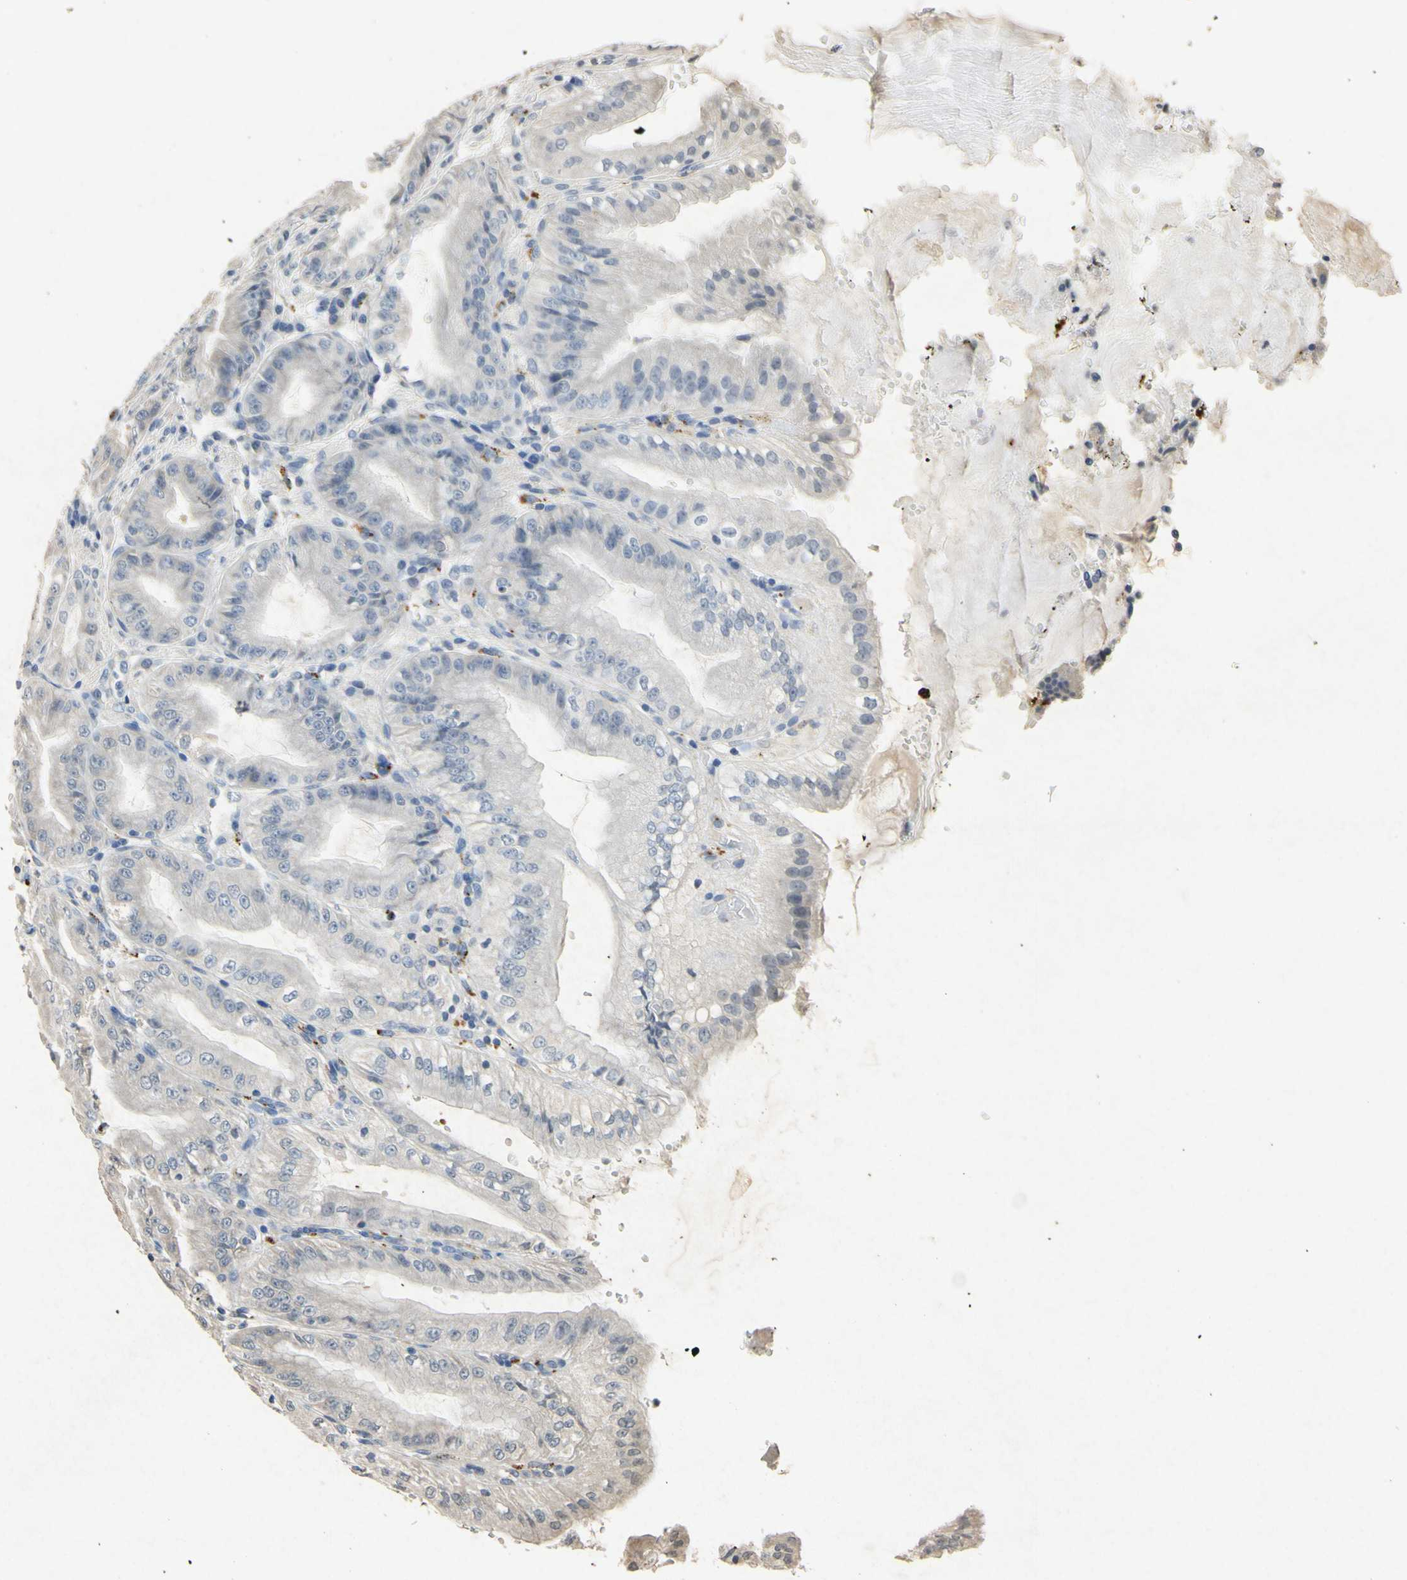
{"staining": {"intensity": "weak", "quantity": "25%-75%", "location": "cytoplasmic/membranous"}, "tissue": "stomach", "cell_type": "Glandular cells", "image_type": "normal", "snomed": [{"axis": "morphology", "description": "Normal tissue, NOS"}, {"axis": "topography", "description": "Stomach, lower"}], "caption": "The image exhibits a brown stain indicating the presence of a protein in the cytoplasmic/membranous of glandular cells in stomach.", "gene": "ATP6V1H", "patient": {"sex": "male", "age": 71}}